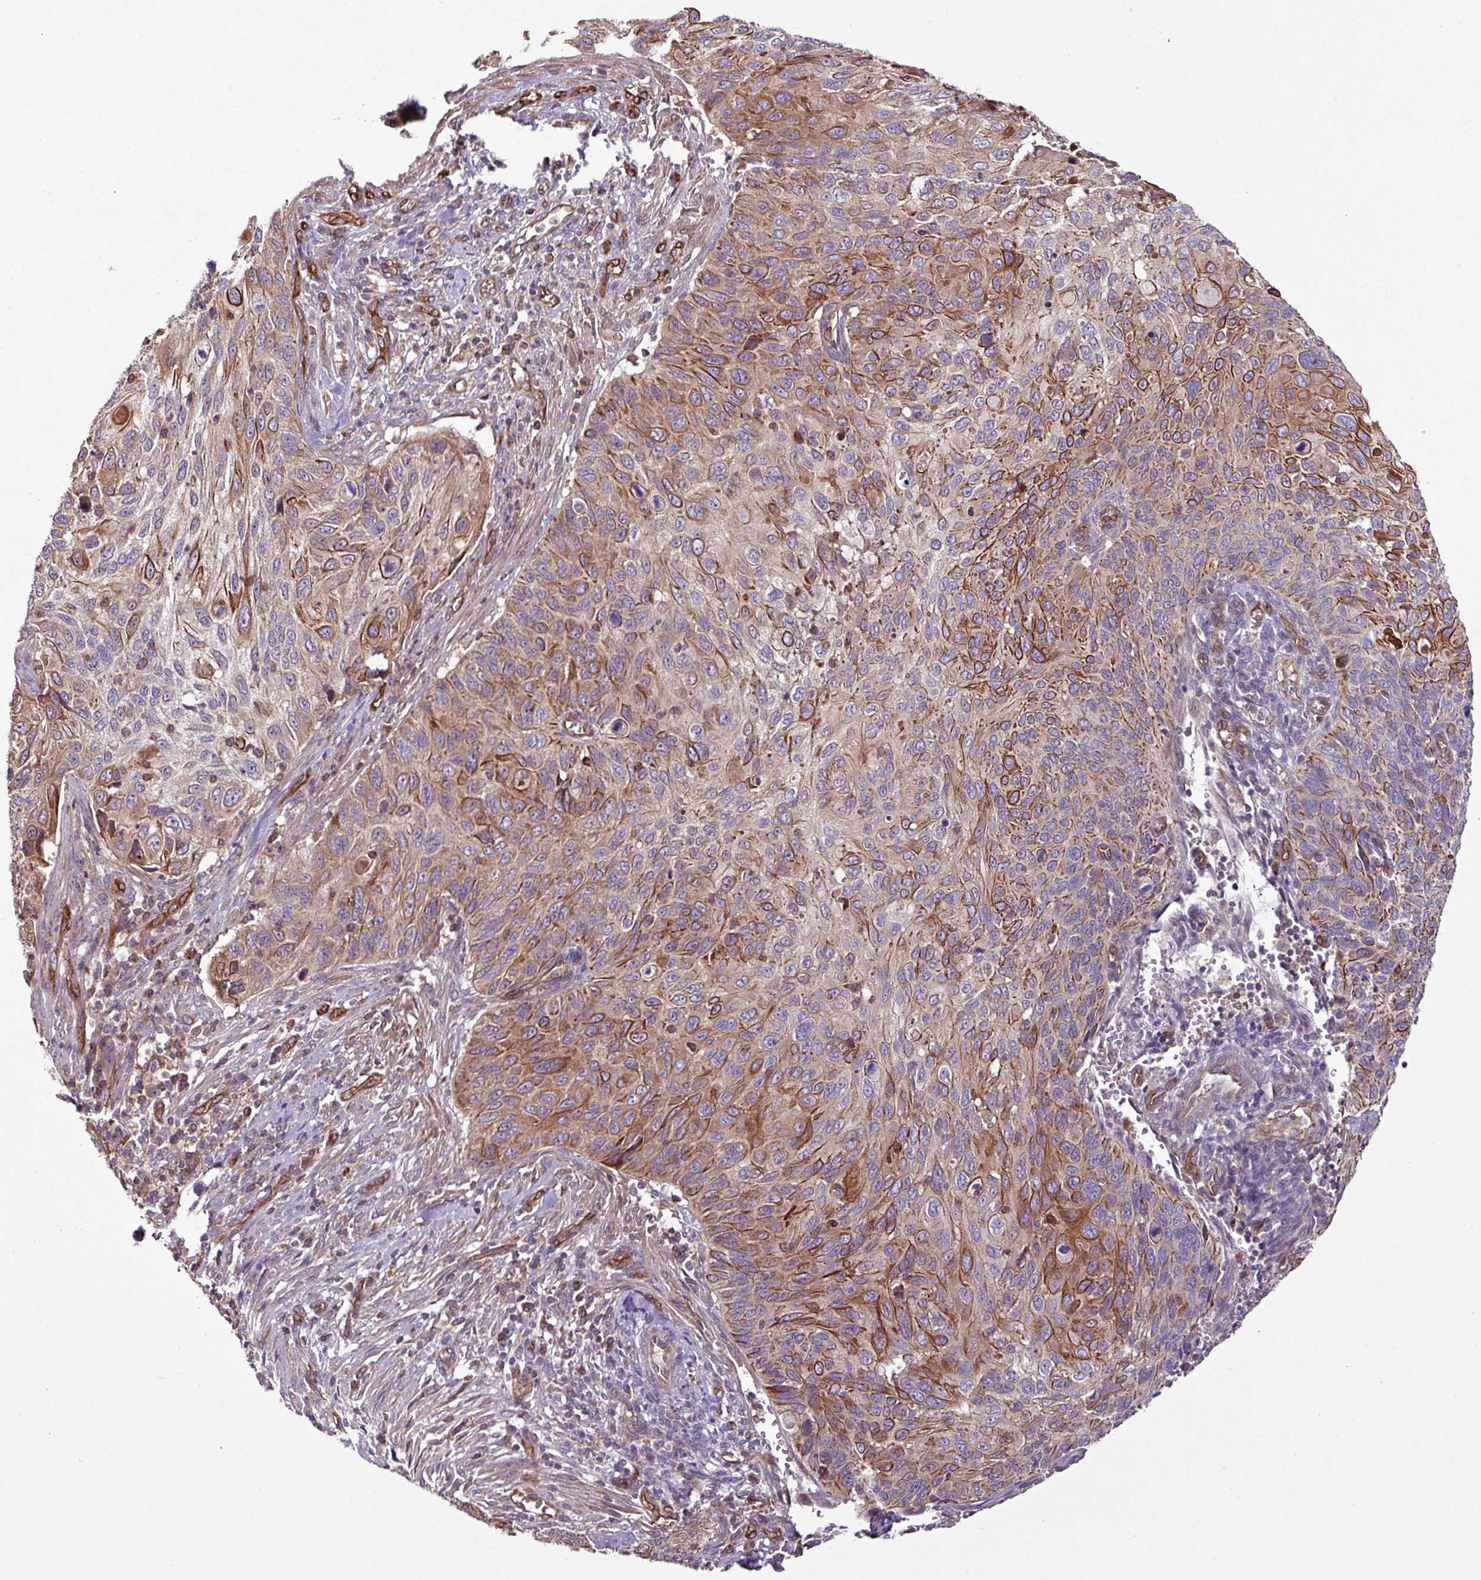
{"staining": {"intensity": "moderate", "quantity": "25%-75%", "location": "cytoplasmic/membranous"}, "tissue": "cervical cancer", "cell_type": "Tumor cells", "image_type": "cancer", "snomed": [{"axis": "morphology", "description": "Squamous cell carcinoma, NOS"}, {"axis": "topography", "description": "Cervix"}], "caption": "The photomicrograph shows a brown stain indicating the presence of a protein in the cytoplasmic/membranous of tumor cells in cervical cancer (squamous cell carcinoma). (DAB (3,3'-diaminobenzidine) IHC with brightfield microscopy, high magnification).", "gene": "ZNF106", "patient": {"sex": "female", "age": 70}}